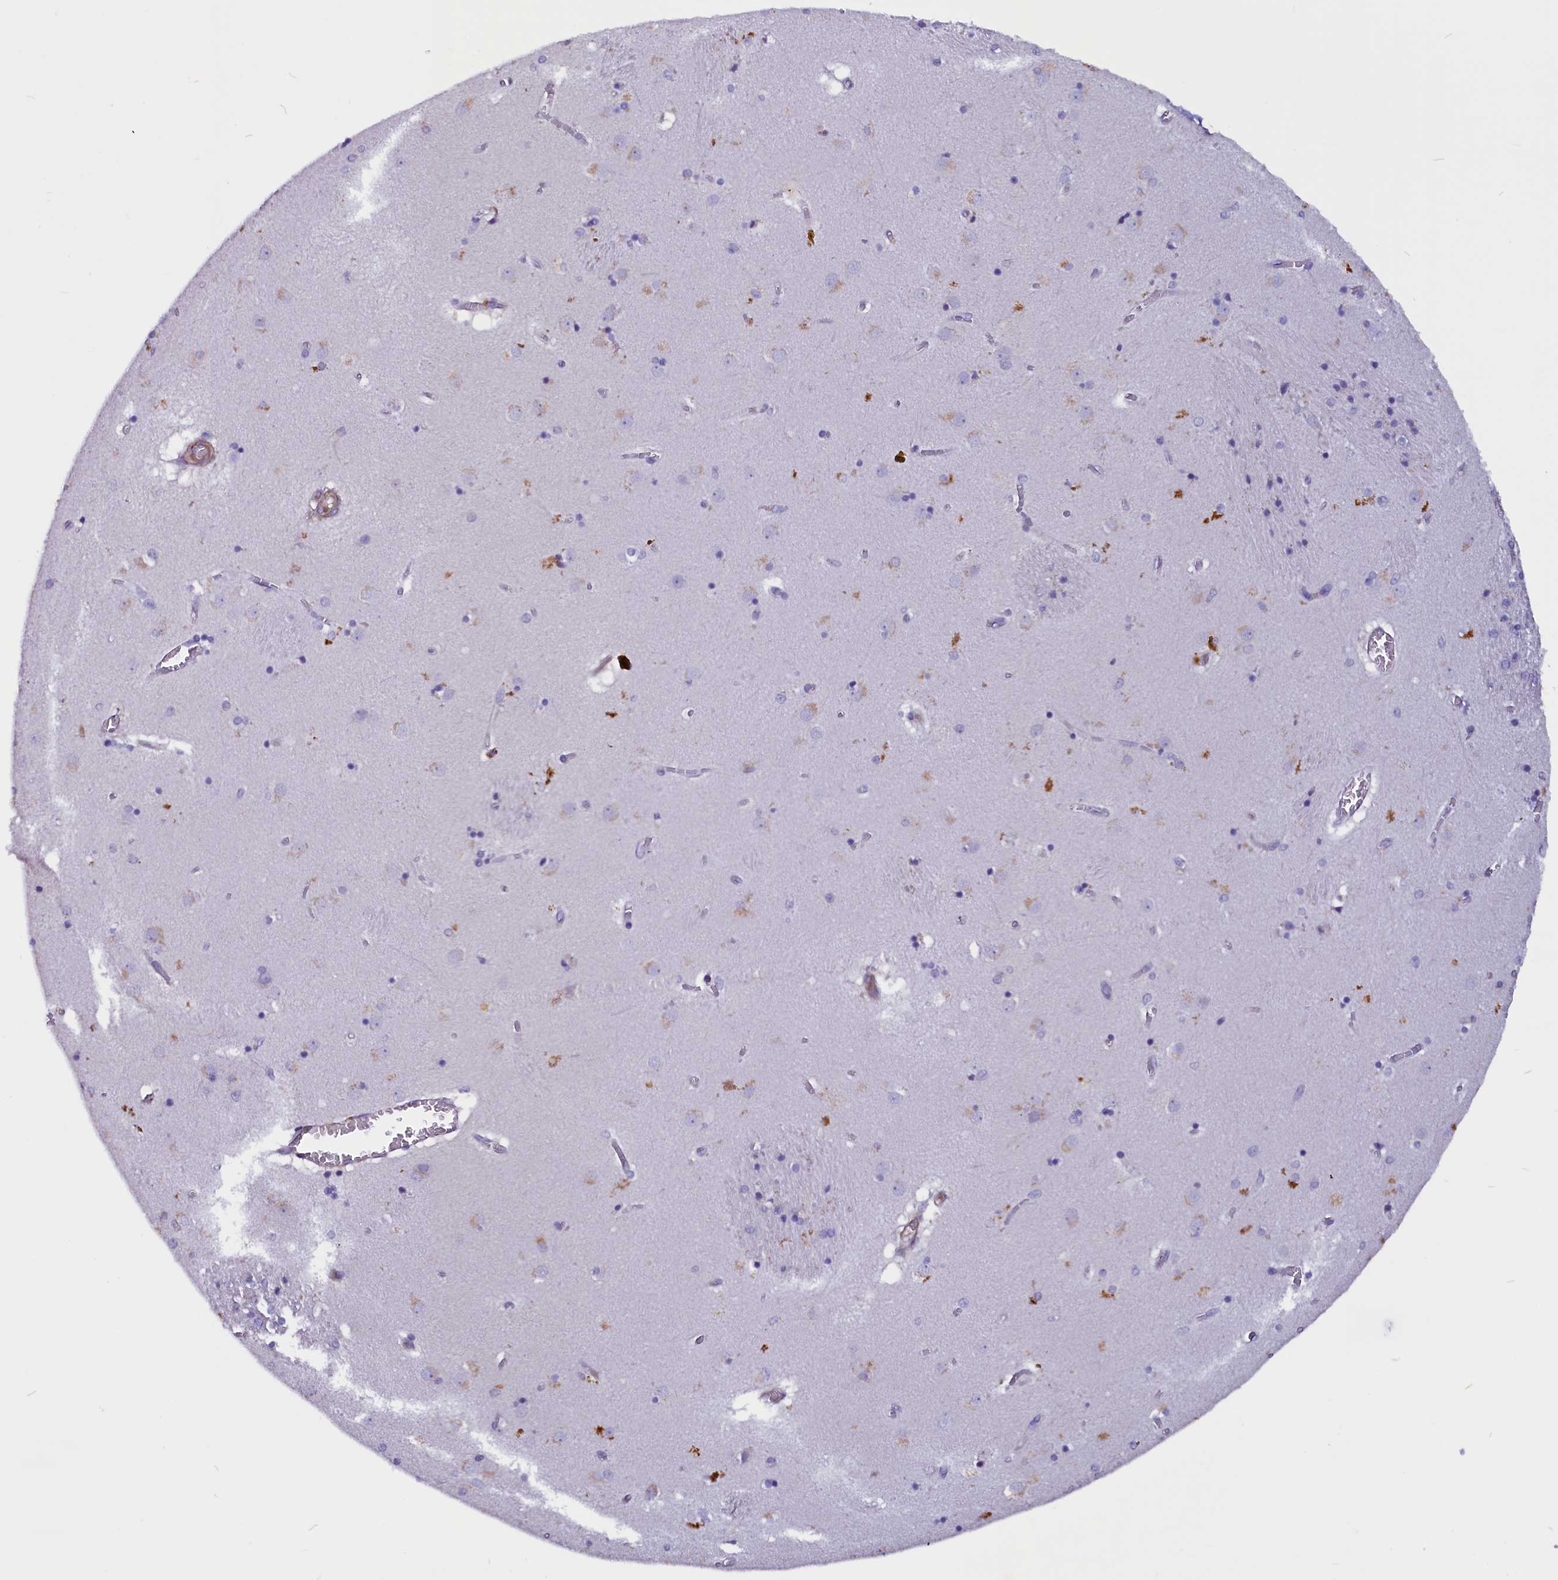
{"staining": {"intensity": "negative", "quantity": "none", "location": "none"}, "tissue": "caudate", "cell_type": "Glial cells", "image_type": "normal", "snomed": [{"axis": "morphology", "description": "Normal tissue, NOS"}, {"axis": "topography", "description": "Lateral ventricle wall"}], "caption": "High power microscopy photomicrograph of an immunohistochemistry micrograph of normal caudate, revealing no significant positivity in glial cells. (Stains: DAB (3,3'-diaminobenzidine) immunohistochemistry (IHC) with hematoxylin counter stain, Microscopy: brightfield microscopy at high magnification).", "gene": "ZNF749", "patient": {"sex": "male", "age": 70}}